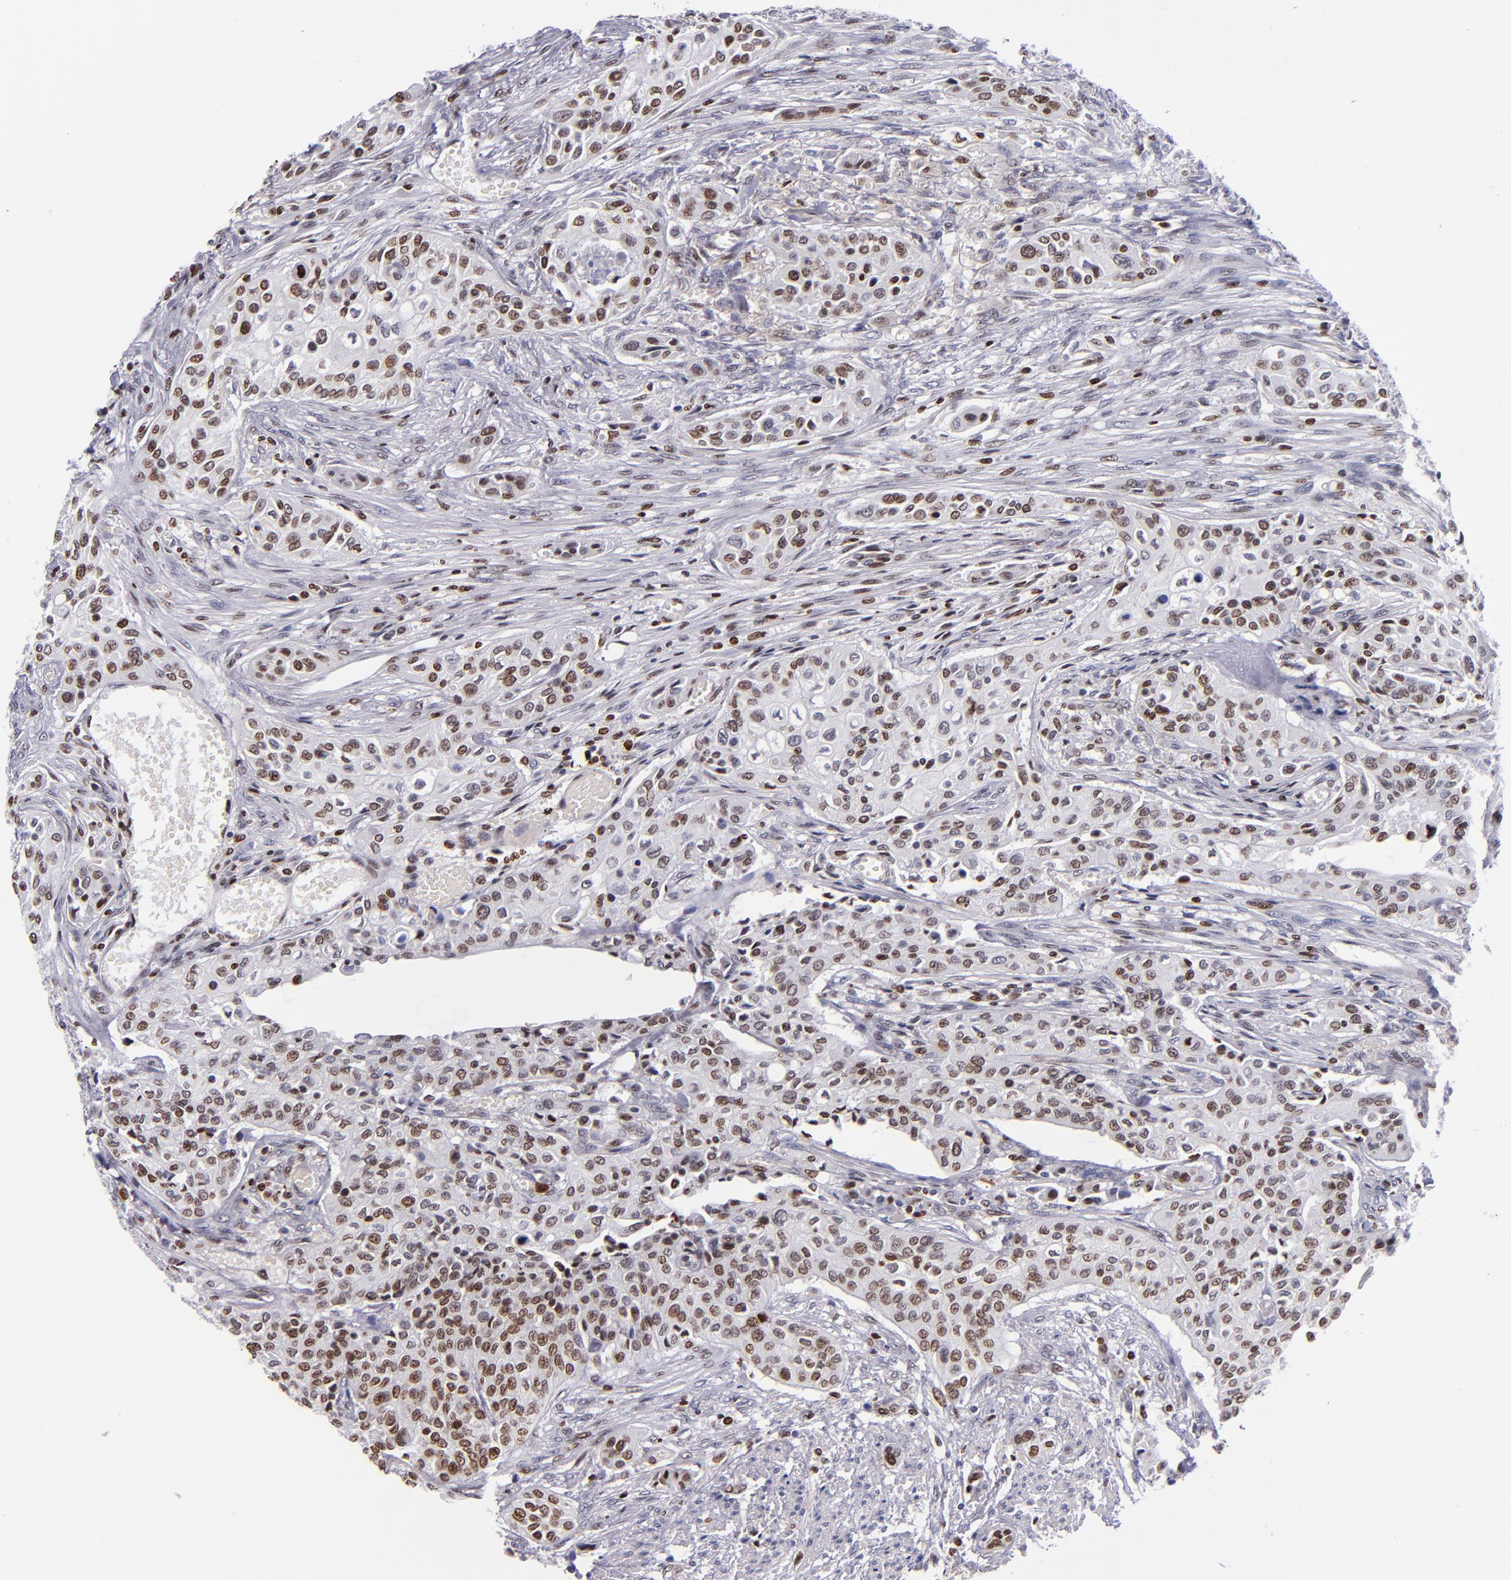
{"staining": {"intensity": "moderate", "quantity": "25%-75%", "location": "nuclear"}, "tissue": "urothelial cancer", "cell_type": "Tumor cells", "image_type": "cancer", "snomed": [{"axis": "morphology", "description": "Urothelial carcinoma, High grade"}, {"axis": "topography", "description": "Urinary bladder"}], "caption": "IHC micrograph of neoplastic tissue: human urothelial carcinoma (high-grade) stained using immunohistochemistry reveals medium levels of moderate protein expression localized specifically in the nuclear of tumor cells, appearing as a nuclear brown color.", "gene": "CDKL5", "patient": {"sex": "male", "age": 74}}